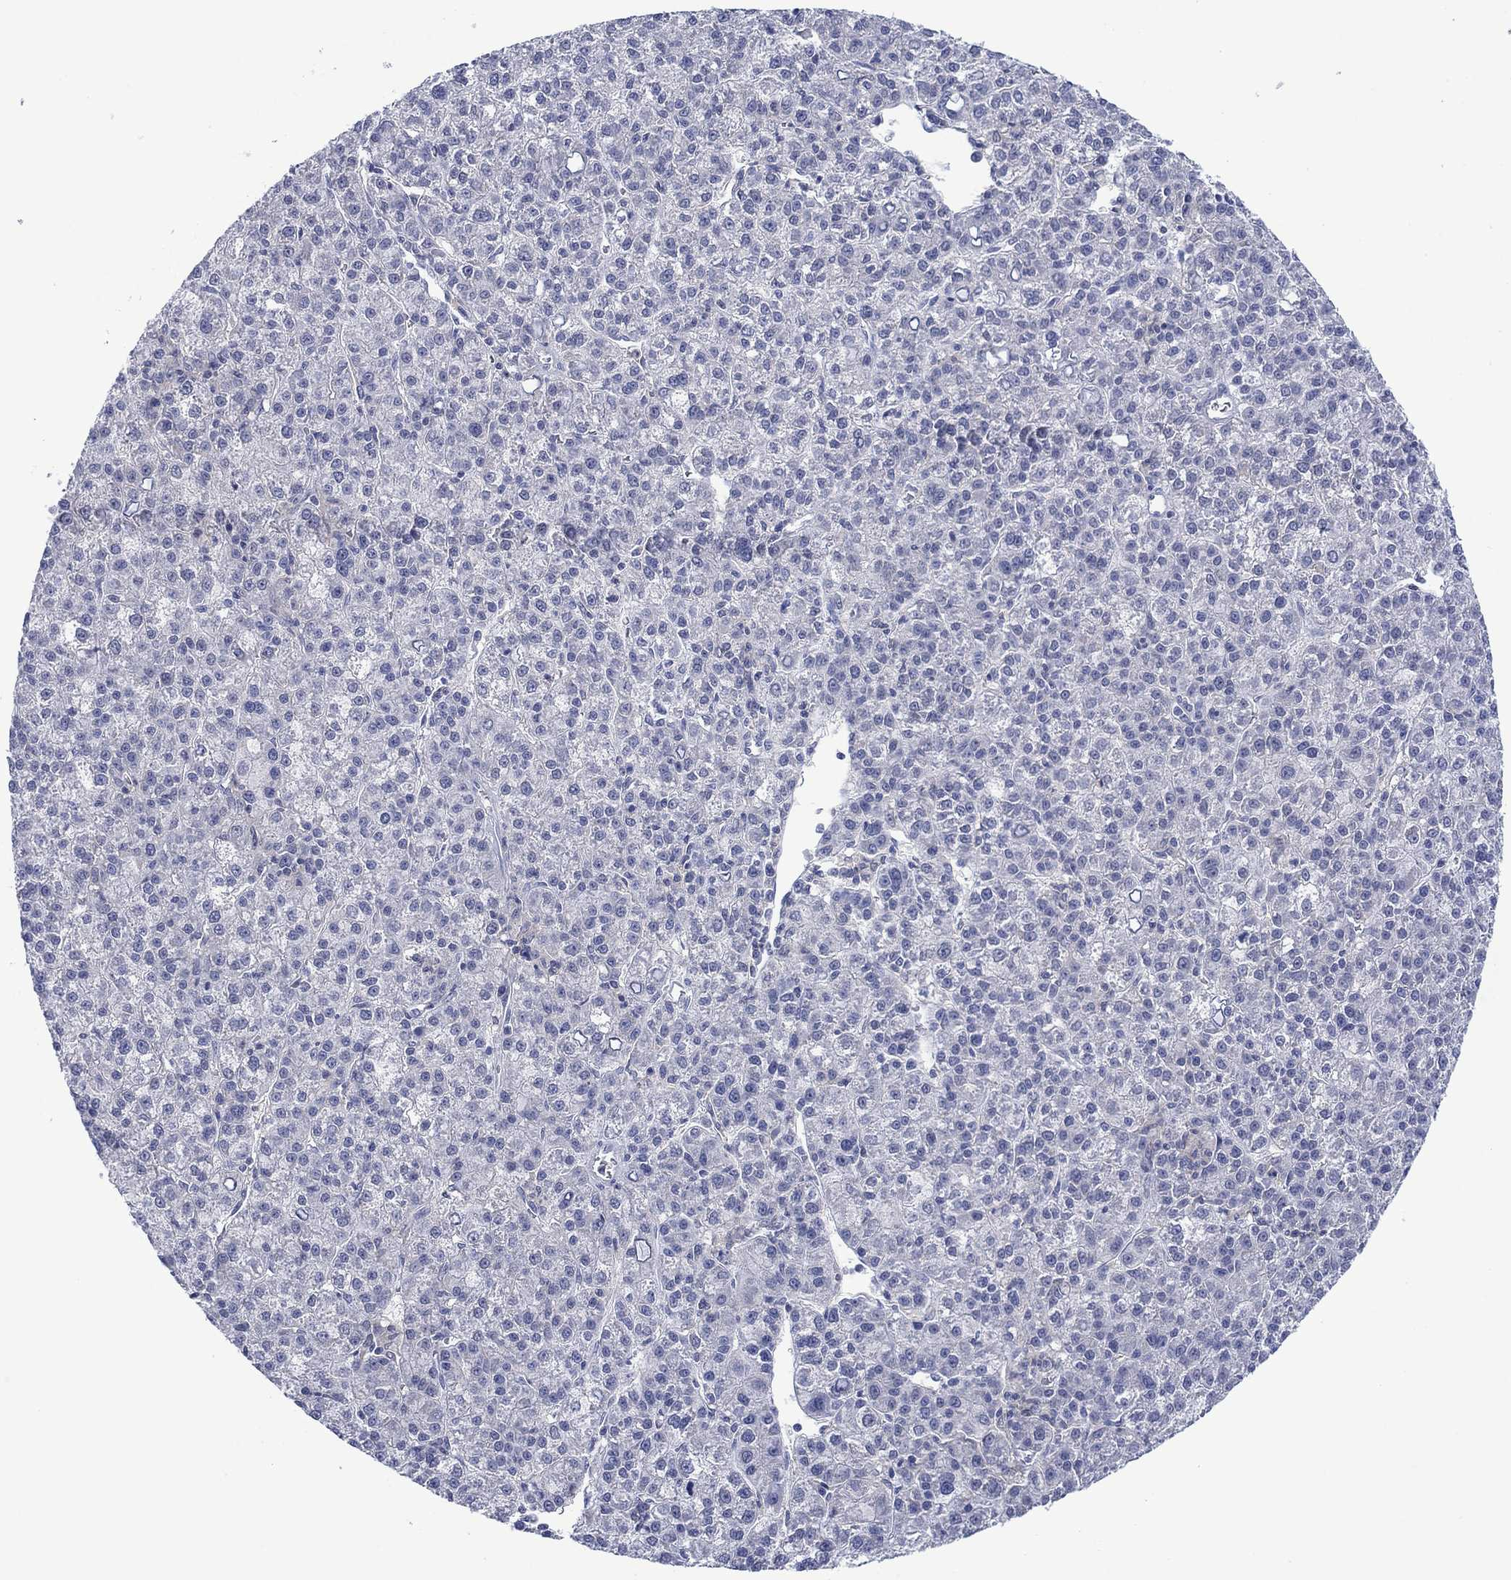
{"staining": {"intensity": "negative", "quantity": "none", "location": "none"}, "tissue": "liver cancer", "cell_type": "Tumor cells", "image_type": "cancer", "snomed": [{"axis": "morphology", "description": "Carcinoma, Hepatocellular, NOS"}, {"axis": "topography", "description": "Liver"}], "caption": "The immunohistochemistry (IHC) micrograph has no significant expression in tumor cells of liver hepatocellular carcinoma tissue.", "gene": "FER1L6", "patient": {"sex": "female", "age": 60}}